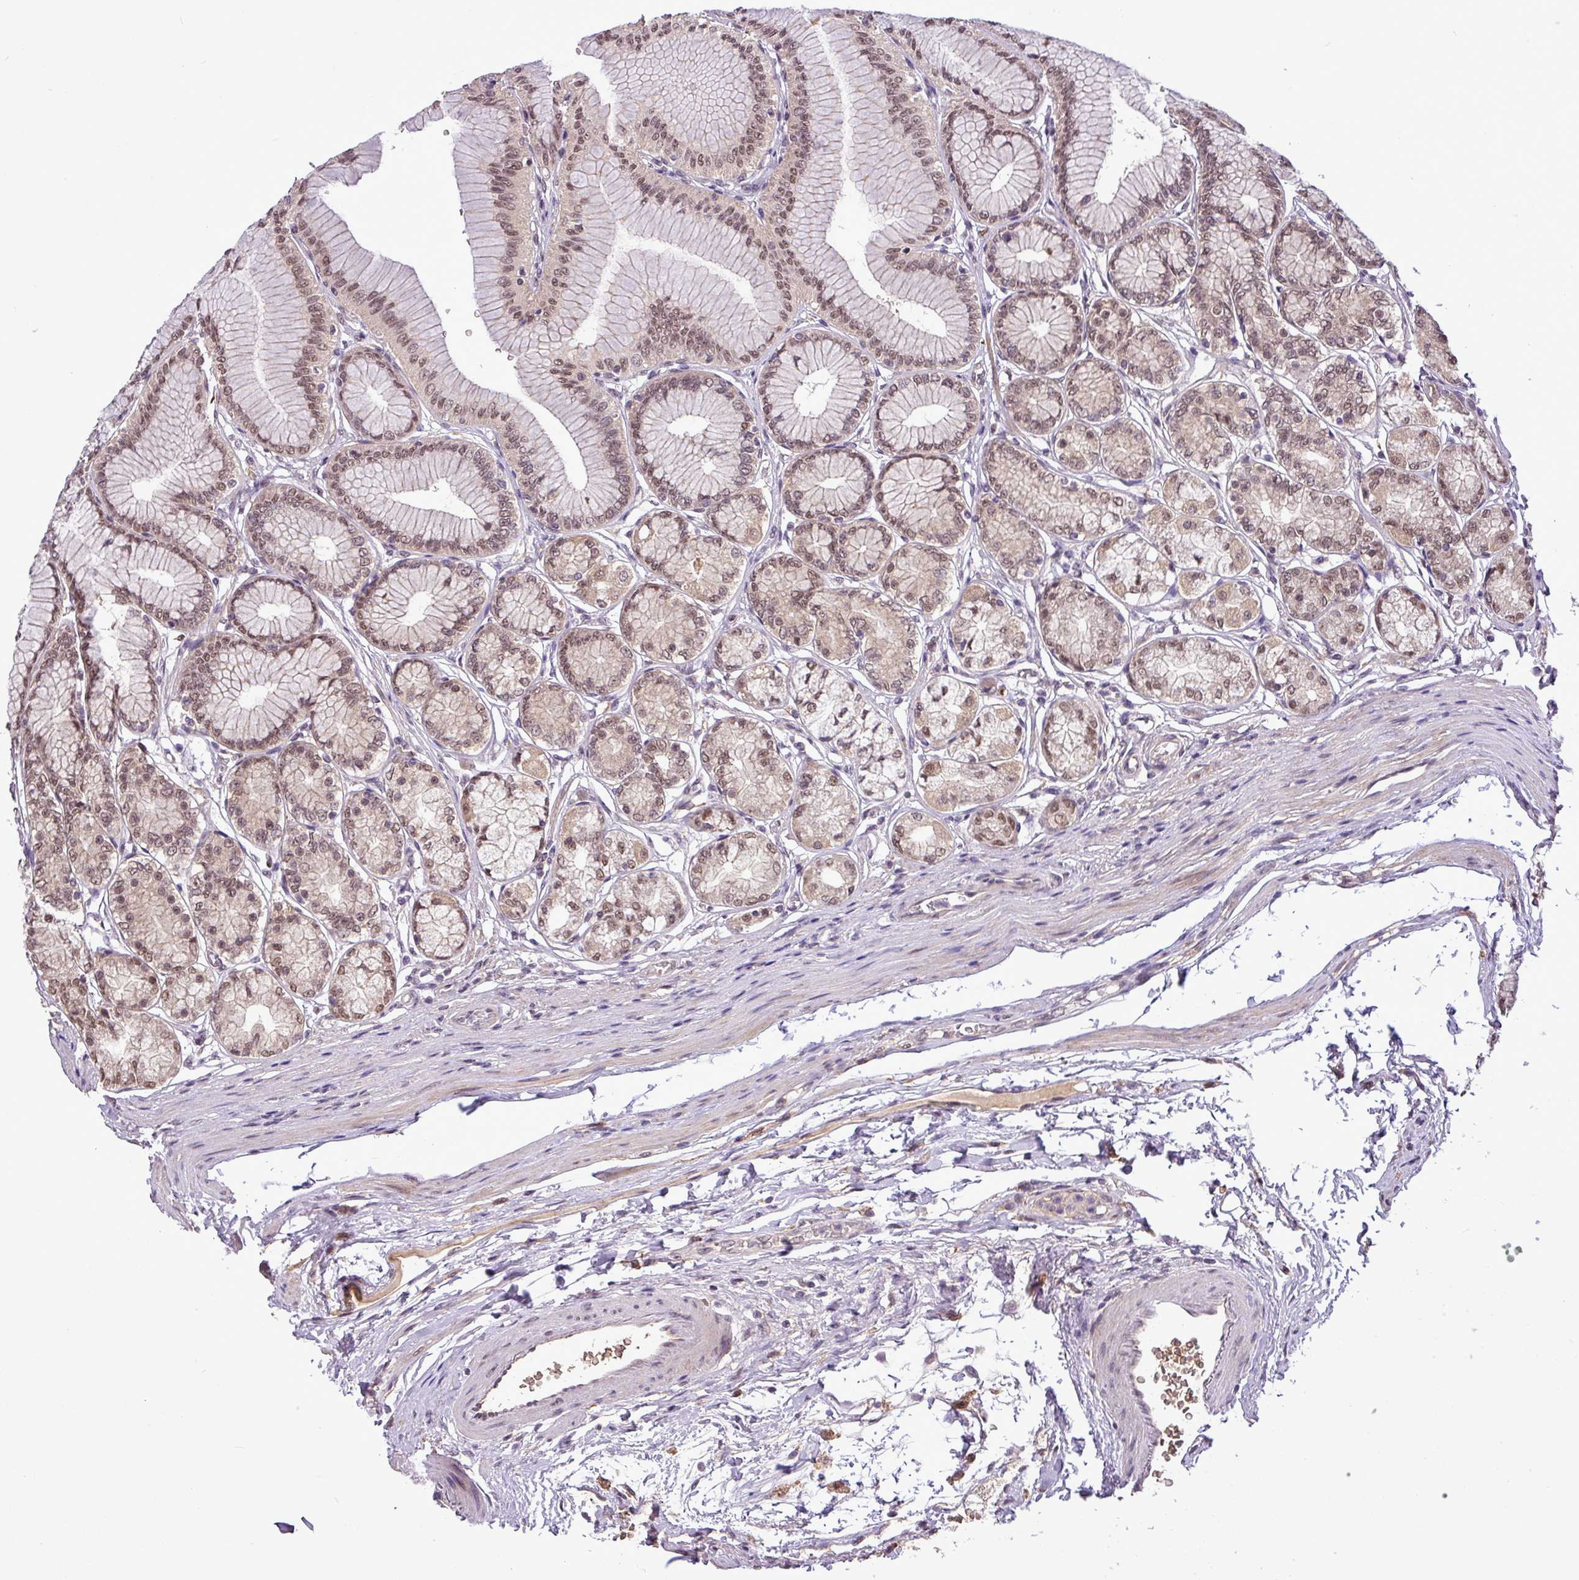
{"staining": {"intensity": "moderate", "quantity": ">75%", "location": "cytoplasmic/membranous,nuclear"}, "tissue": "stomach", "cell_type": "Glandular cells", "image_type": "normal", "snomed": [{"axis": "morphology", "description": "Normal tissue, NOS"}, {"axis": "morphology", "description": "Adenocarcinoma, NOS"}, {"axis": "morphology", "description": "Adenocarcinoma, High grade"}, {"axis": "topography", "description": "Stomach, upper"}, {"axis": "topography", "description": "Stomach"}], "caption": "Human stomach stained for a protein (brown) displays moderate cytoplasmic/membranous,nuclear positive positivity in about >75% of glandular cells.", "gene": "MFHAS1", "patient": {"sex": "female", "age": 65}}